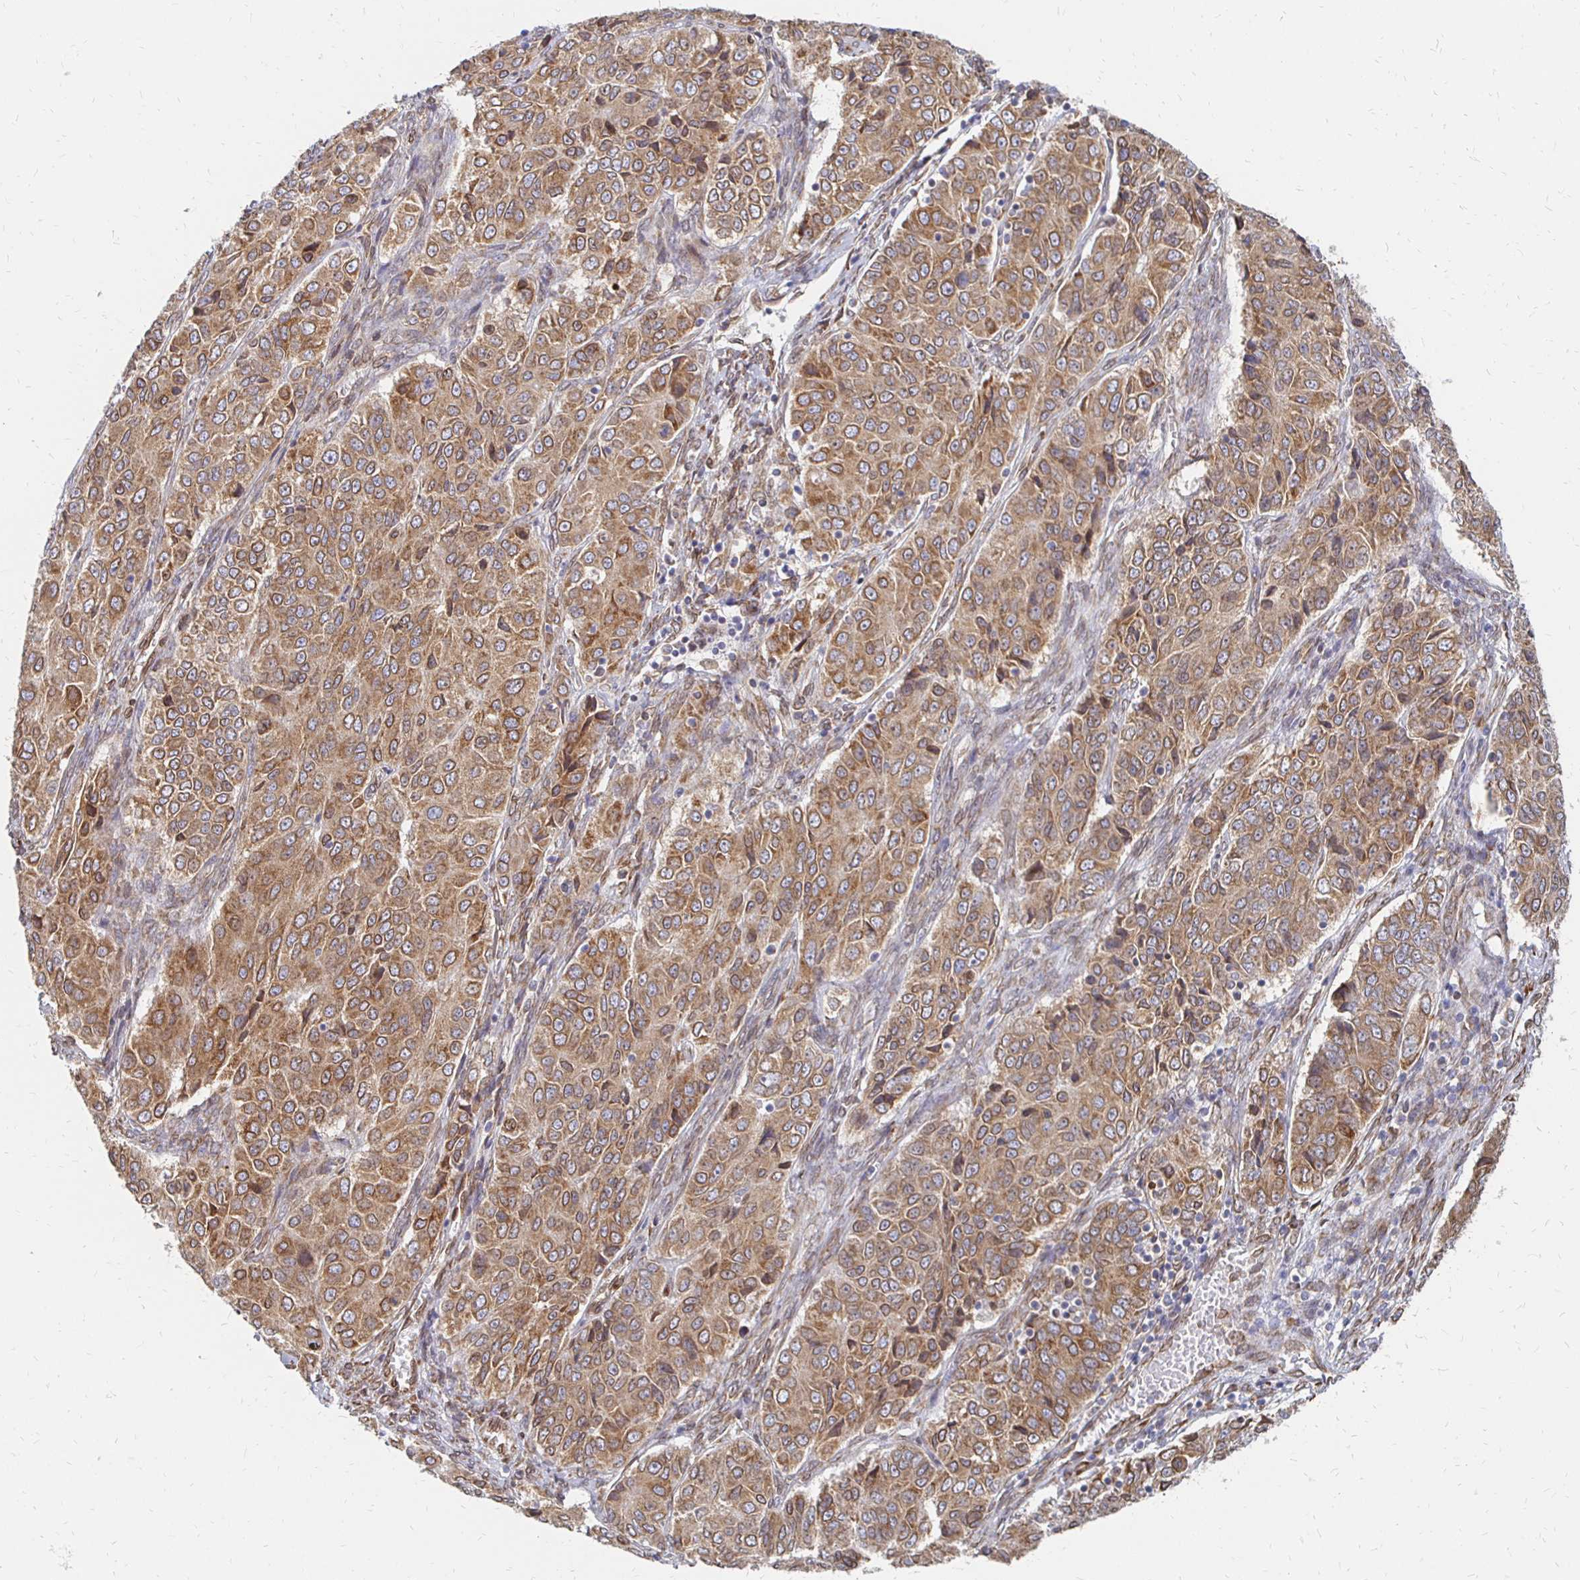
{"staining": {"intensity": "moderate", "quantity": ">75%", "location": "cytoplasmic/membranous,nuclear"}, "tissue": "ovarian cancer", "cell_type": "Tumor cells", "image_type": "cancer", "snomed": [{"axis": "morphology", "description": "Carcinoma, endometroid"}, {"axis": "topography", "description": "Ovary"}], "caption": "Immunohistochemistry (IHC) photomicrograph of ovarian cancer (endometroid carcinoma) stained for a protein (brown), which reveals medium levels of moderate cytoplasmic/membranous and nuclear positivity in approximately >75% of tumor cells.", "gene": "PELI3", "patient": {"sex": "female", "age": 51}}